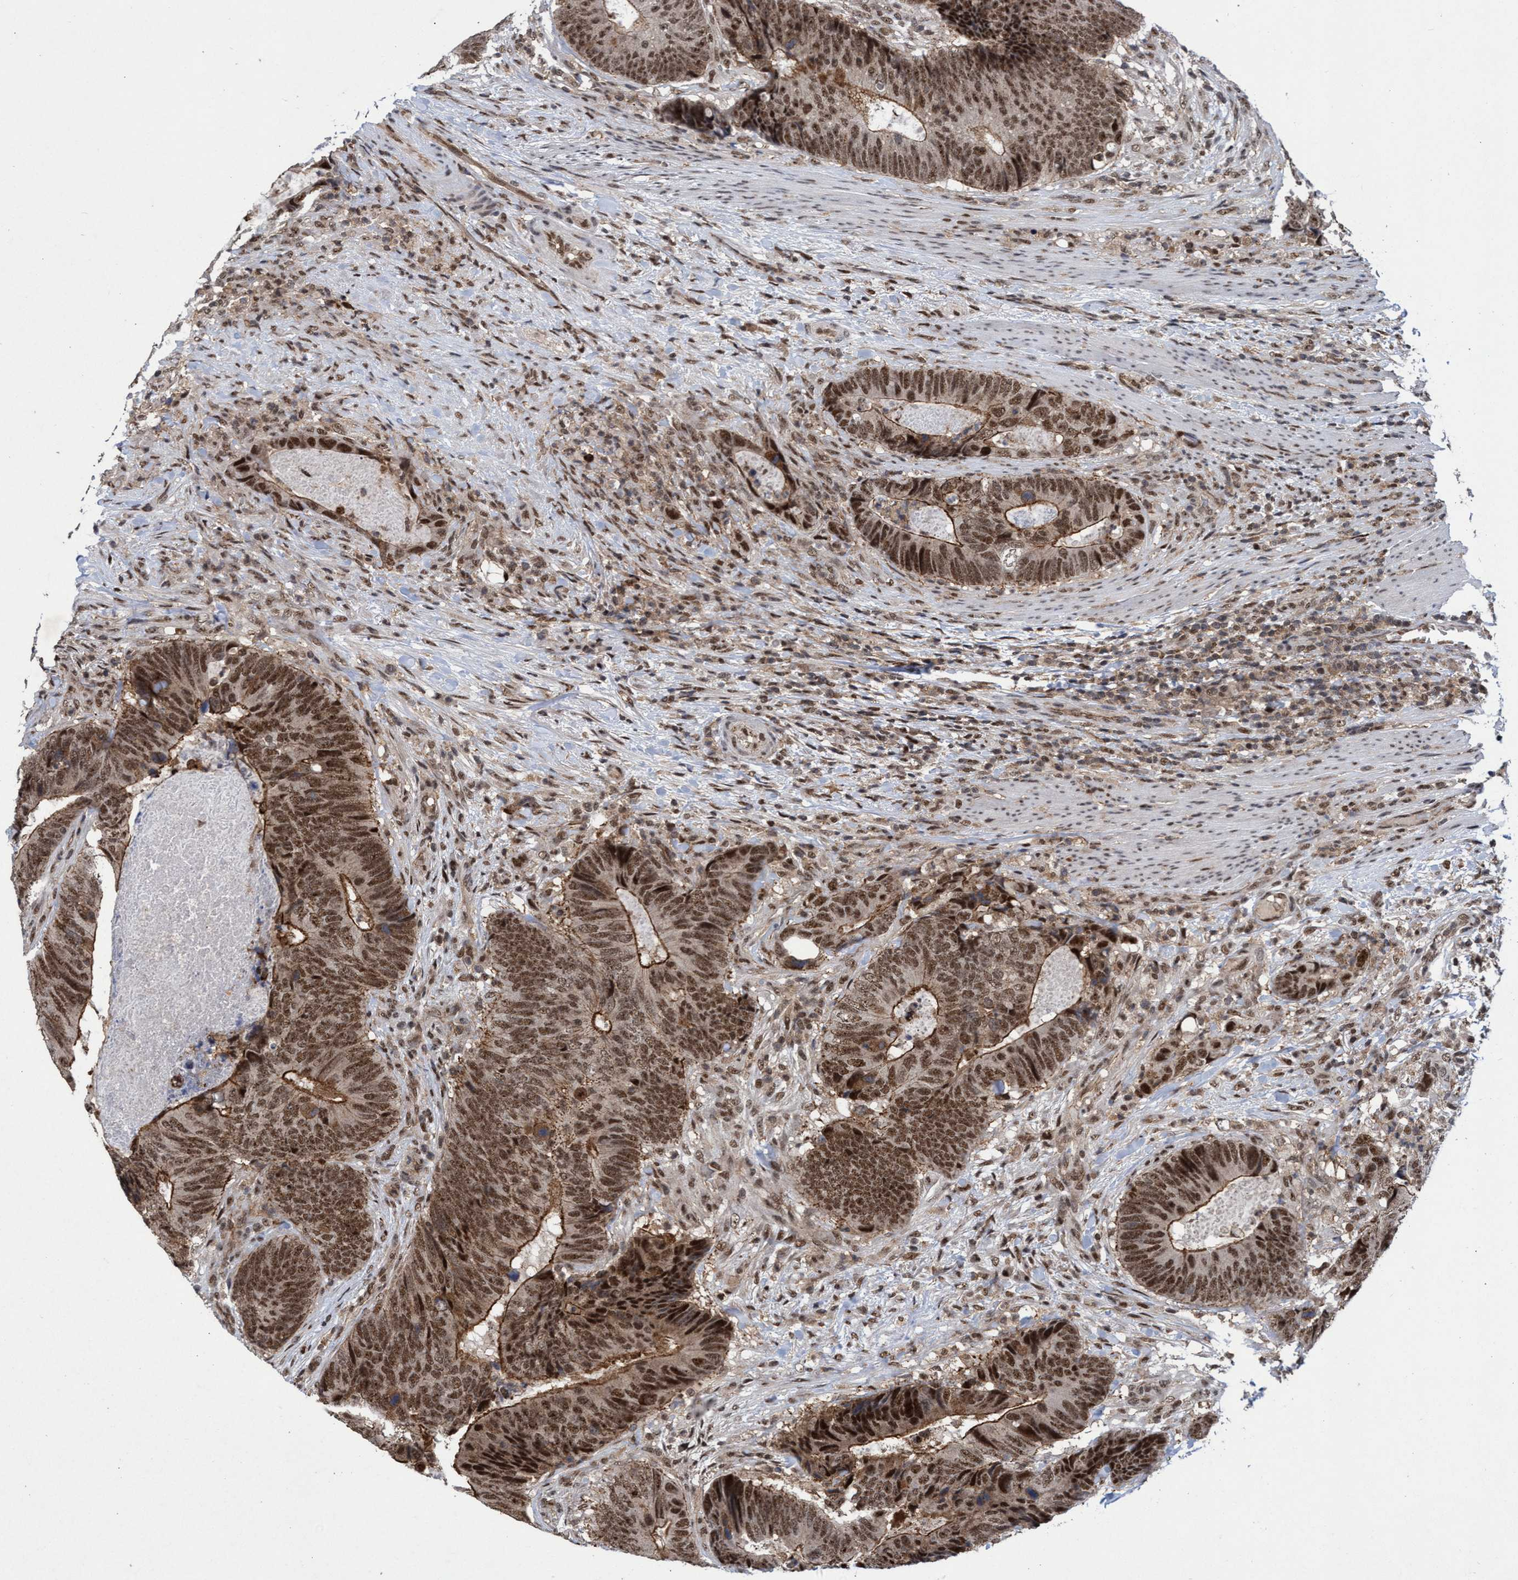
{"staining": {"intensity": "moderate", "quantity": ">75%", "location": "cytoplasmic/membranous,nuclear"}, "tissue": "colorectal cancer", "cell_type": "Tumor cells", "image_type": "cancer", "snomed": [{"axis": "morphology", "description": "Adenocarcinoma, NOS"}, {"axis": "topography", "description": "Colon"}], "caption": "A brown stain shows moderate cytoplasmic/membranous and nuclear positivity of a protein in human colorectal adenocarcinoma tumor cells.", "gene": "GTF2F1", "patient": {"sex": "male", "age": 56}}